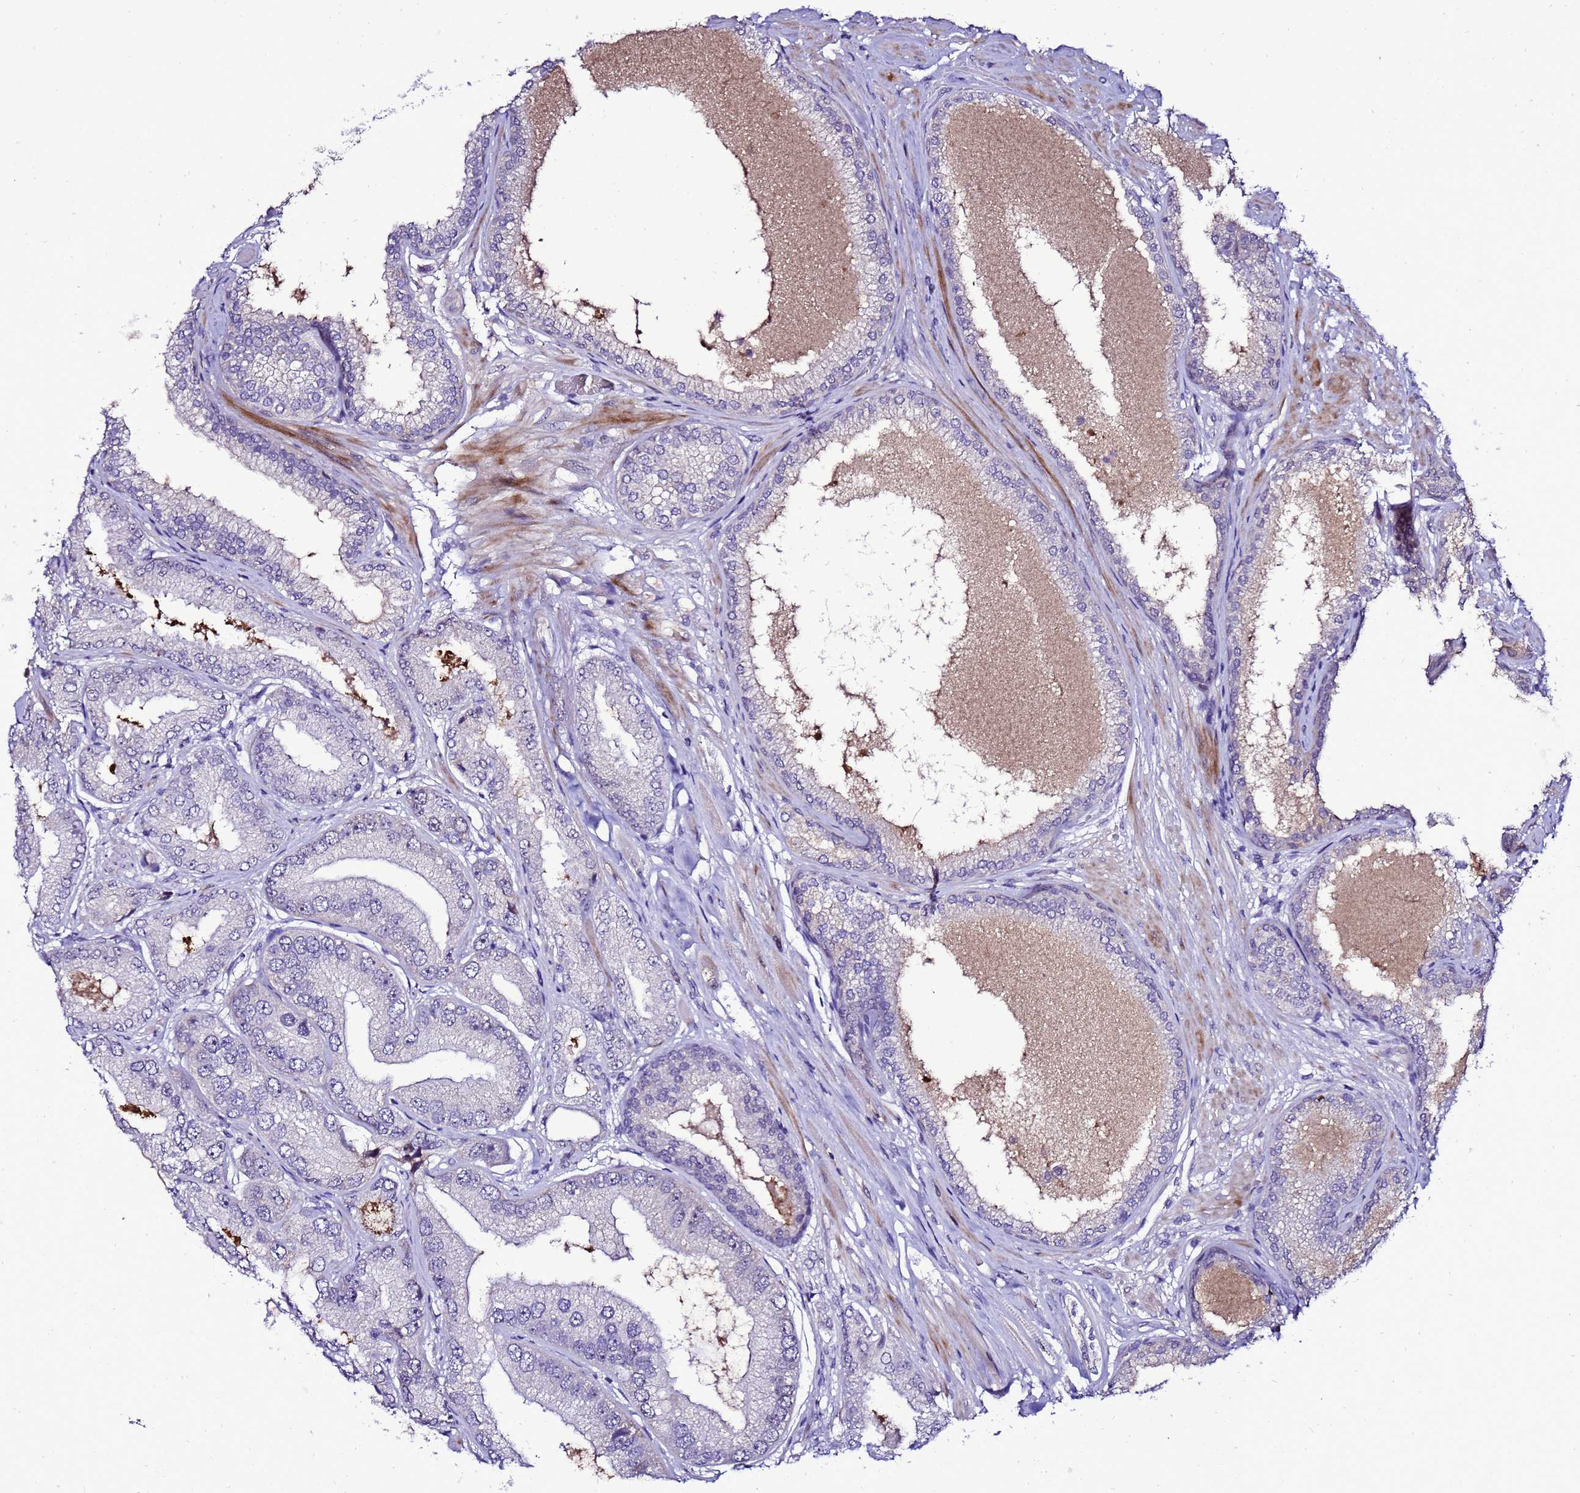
{"staining": {"intensity": "negative", "quantity": "none", "location": "none"}, "tissue": "prostate cancer", "cell_type": "Tumor cells", "image_type": "cancer", "snomed": [{"axis": "morphology", "description": "Adenocarcinoma, High grade"}, {"axis": "topography", "description": "Prostate"}], "caption": "A high-resolution photomicrograph shows immunohistochemistry (IHC) staining of prostate cancer (high-grade adenocarcinoma), which demonstrates no significant positivity in tumor cells.", "gene": "C19orf47", "patient": {"sex": "male", "age": 71}}